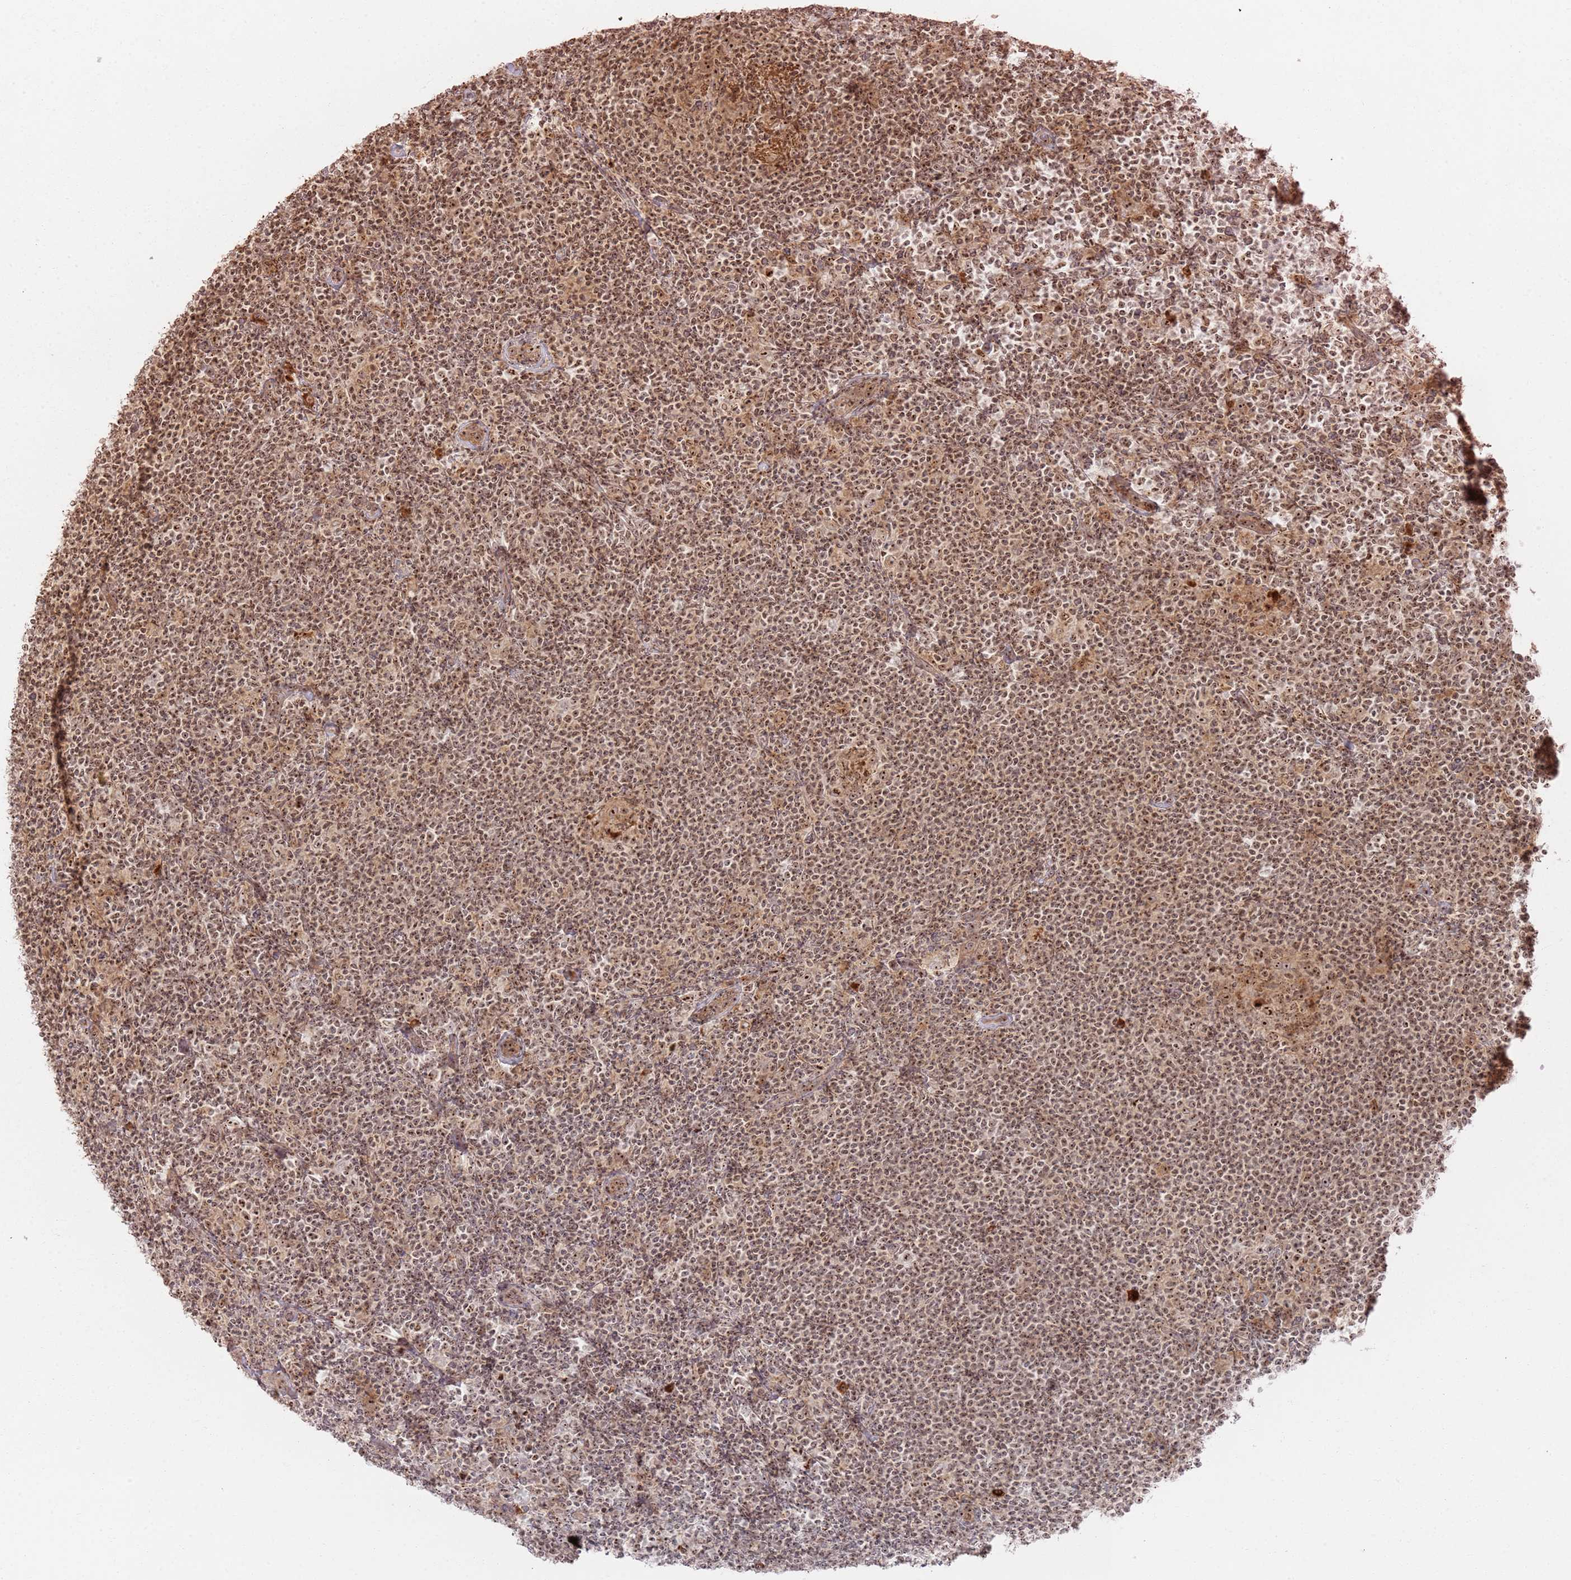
{"staining": {"intensity": "moderate", "quantity": ">75%", "location": "nuclear"}, "tissue": "lymphoma", "cell_type": "Tumor cells", "image_type": "cancer", "snomed": [{"axis": "morphology", "description": "Hodgkin's disease, NOS"}, {"axis": "topography", "description": "Lymph node"}], "caption": "Moderate nuclear protein expression is present in approximately >75% of tumor cells in Hodgkin's disease.", "gene": "UTP11", "patient": {"sex": "female", "age": 57}}